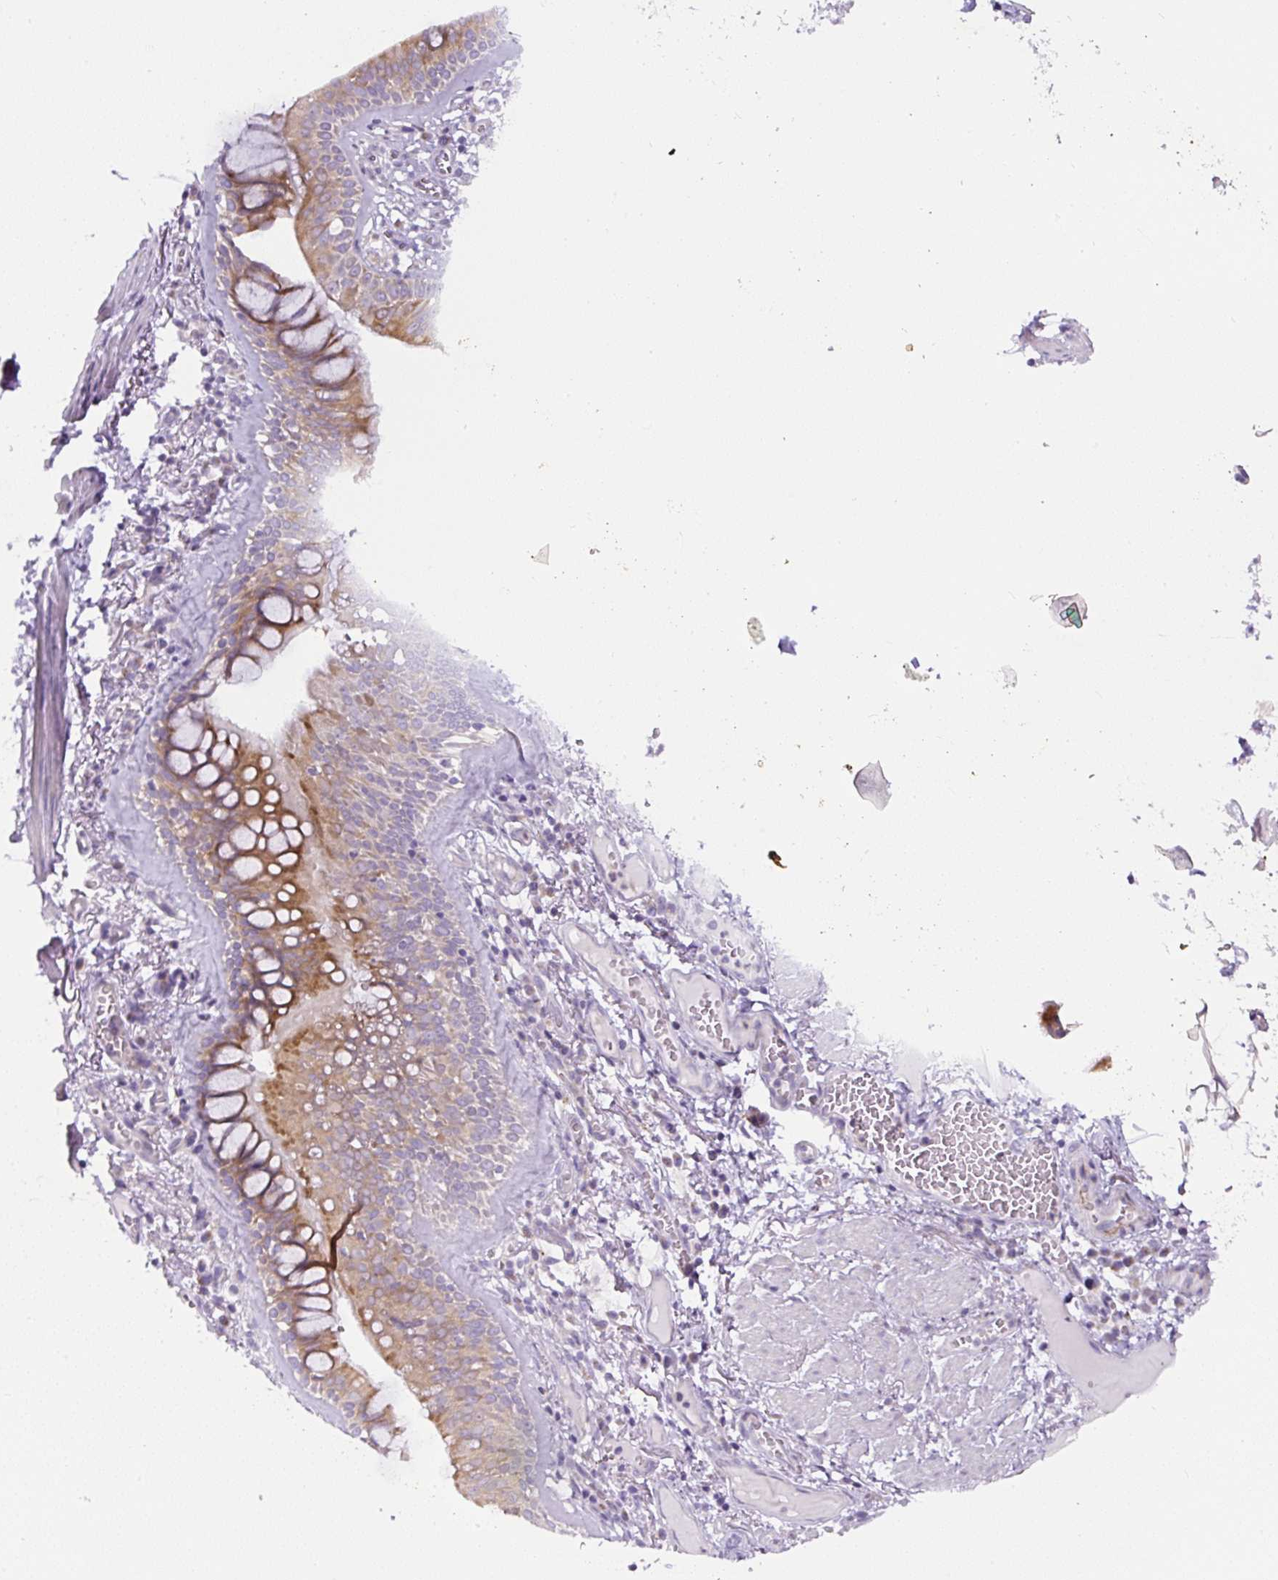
{"staining": {"intensity": "moderate", "quantity": ">75%", "location": "cytoplasmic/membranous"}, "tissue": "bronchus", "cell_type": "Respiratory epithelial cells", "image_type": "normal", "snomed": [{"axis": "morphology", "description": "Normal tissue, NOS"}, {"axis": "topography", "description": "Cartilage tissue"}, {"axis": "topography", "description": "Bronchus"}], "caption": "Protein expression analysis of unremarkable bronchus displays moderate cytoplasmic/membranous positivity in about >75% of respiratory epithelial cells. The staining was performed using DAB (3,3'-diaminobenzidine), with brown indicating positive protein expression. Nuclei are stained blue with hematoxylin.", "gene": "HPS4", "patient": {"sex": "male", "age": 78}}